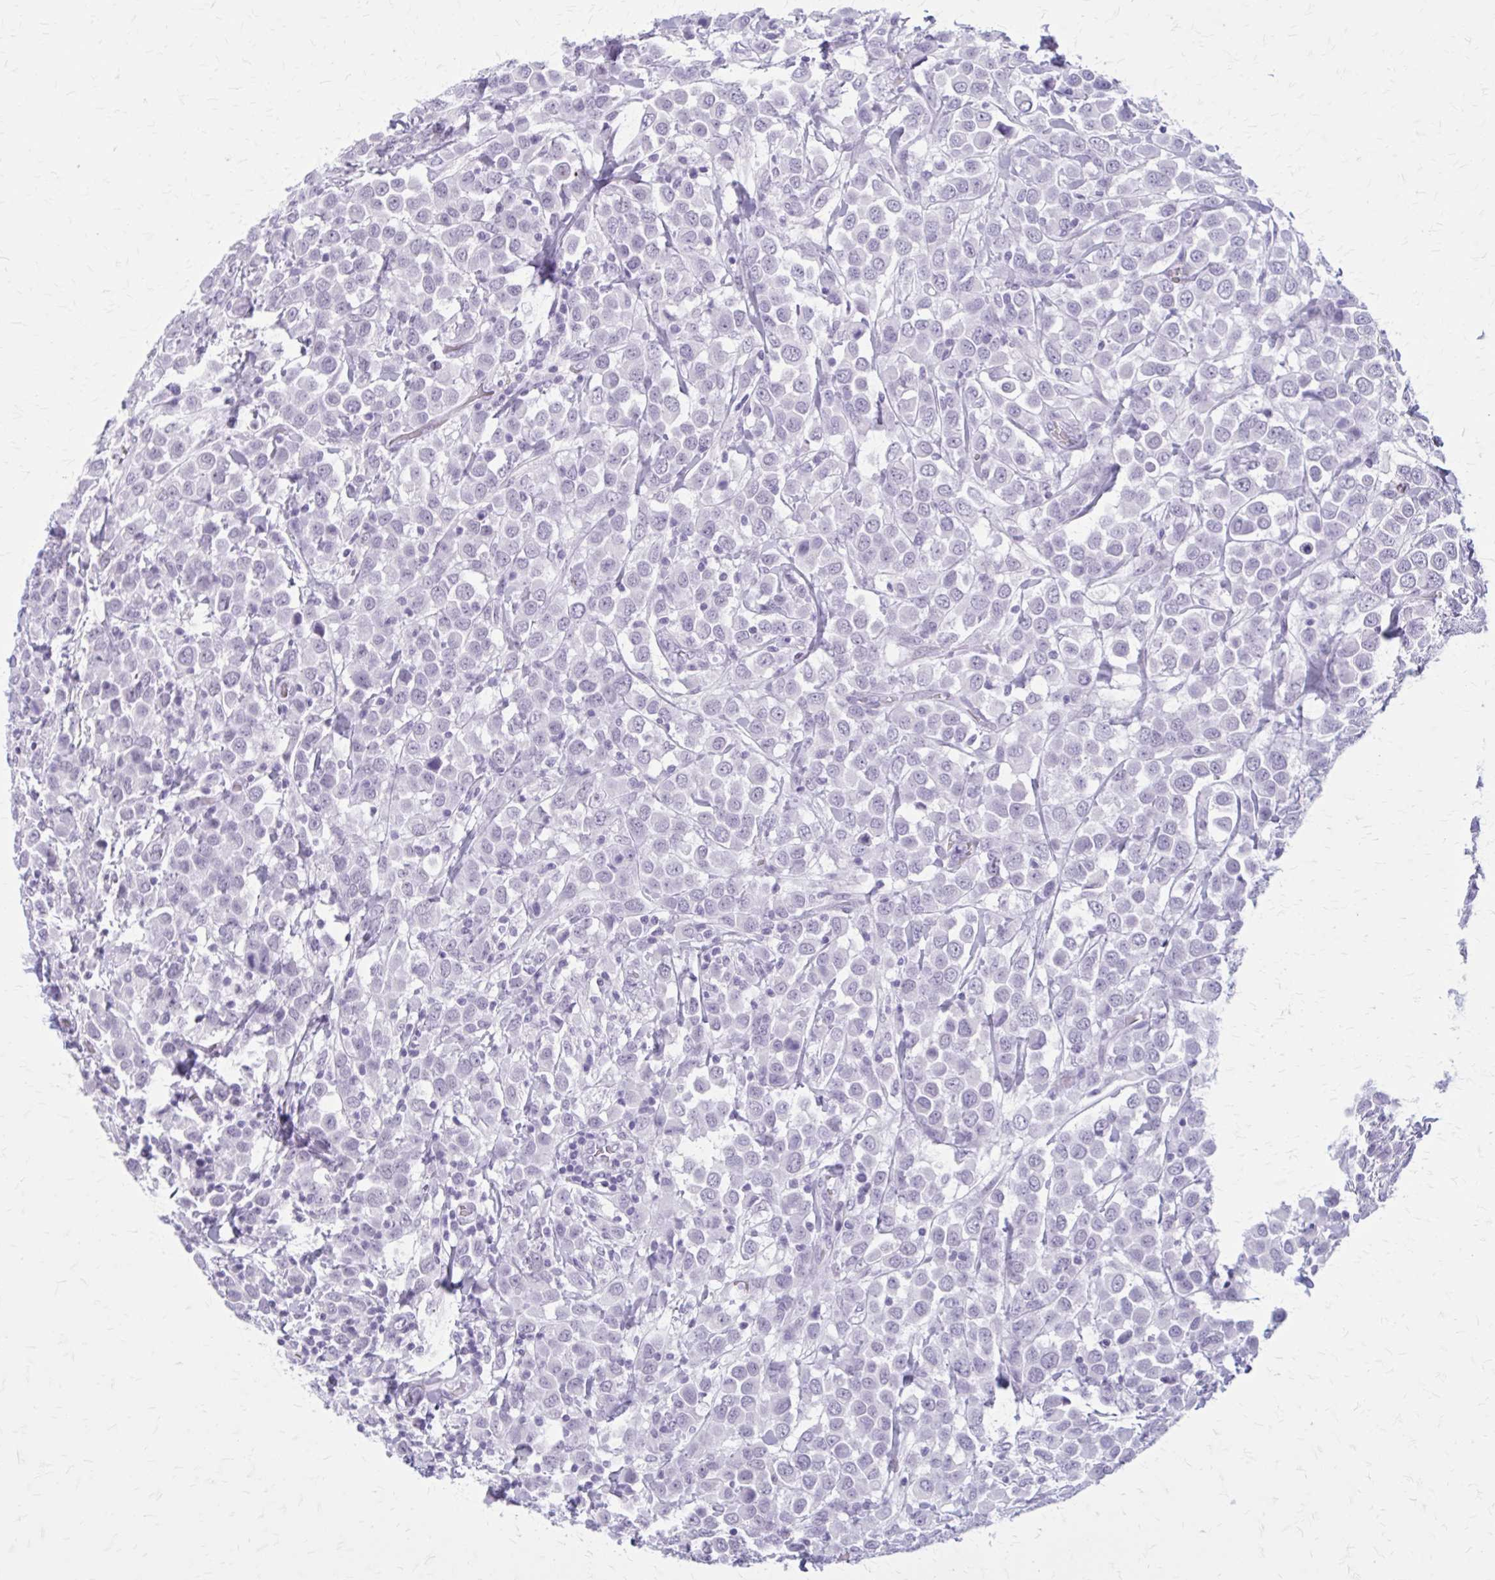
{"staining": {"intensity": "negative", "quantity": "none", "location": "none"}, "tissue": "breast cancer", "cell_type": "Tumor cells", "image_type": "cancer", "snomed": [{"axis": "morphology", "description": "Duct carcinoma"}, {"axis": "topography", "description": "Breast"}], "caption": "Image shows no protein staining in tumor cells of intraductal carcinoma (breast) tissue.", "gene": "GAD1", "patient": {"sex": "female", "age": 61}}